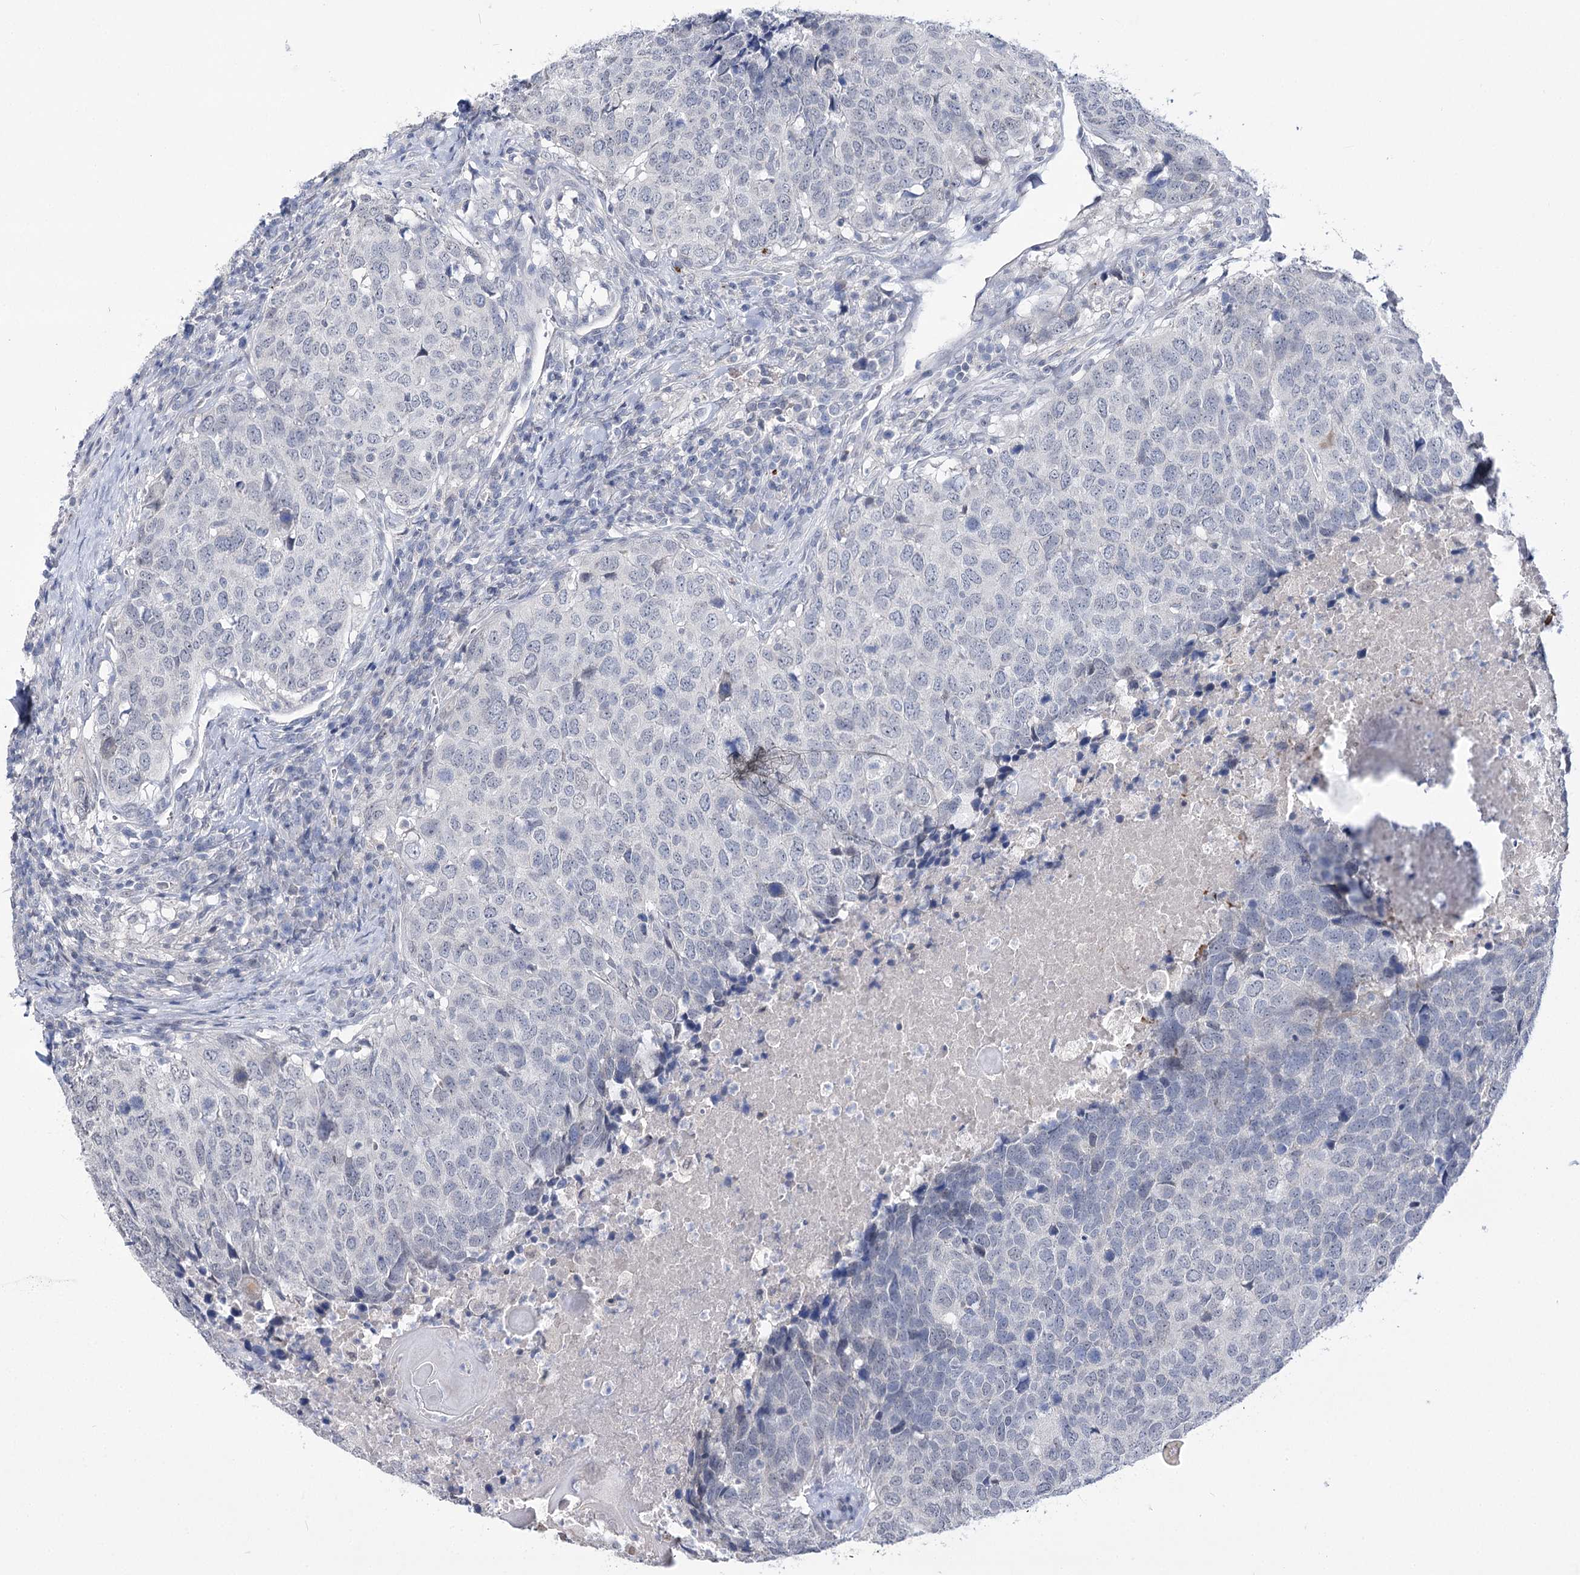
{"staining": {"intensity": "negative", "quantity": "none", "location": "none"}, "tissue": "head and neck cancer", "cell_type": "Tumor cells", "image_type": "cancer", "snomed": [{"axis": "morphology", "description": "Squamous cell carcinoma, NOS"}, {"axis": "topography", "description": "Head-Neck"}], "caption": "Immunohistochemistry micrograph of human head and neck cancer (squamous cell carcinoma) stained for a protein (brown), which reveals no staining in tumor cells.", "gene": "ATP10B", "patient": {"sex": "male", "age": 66}}